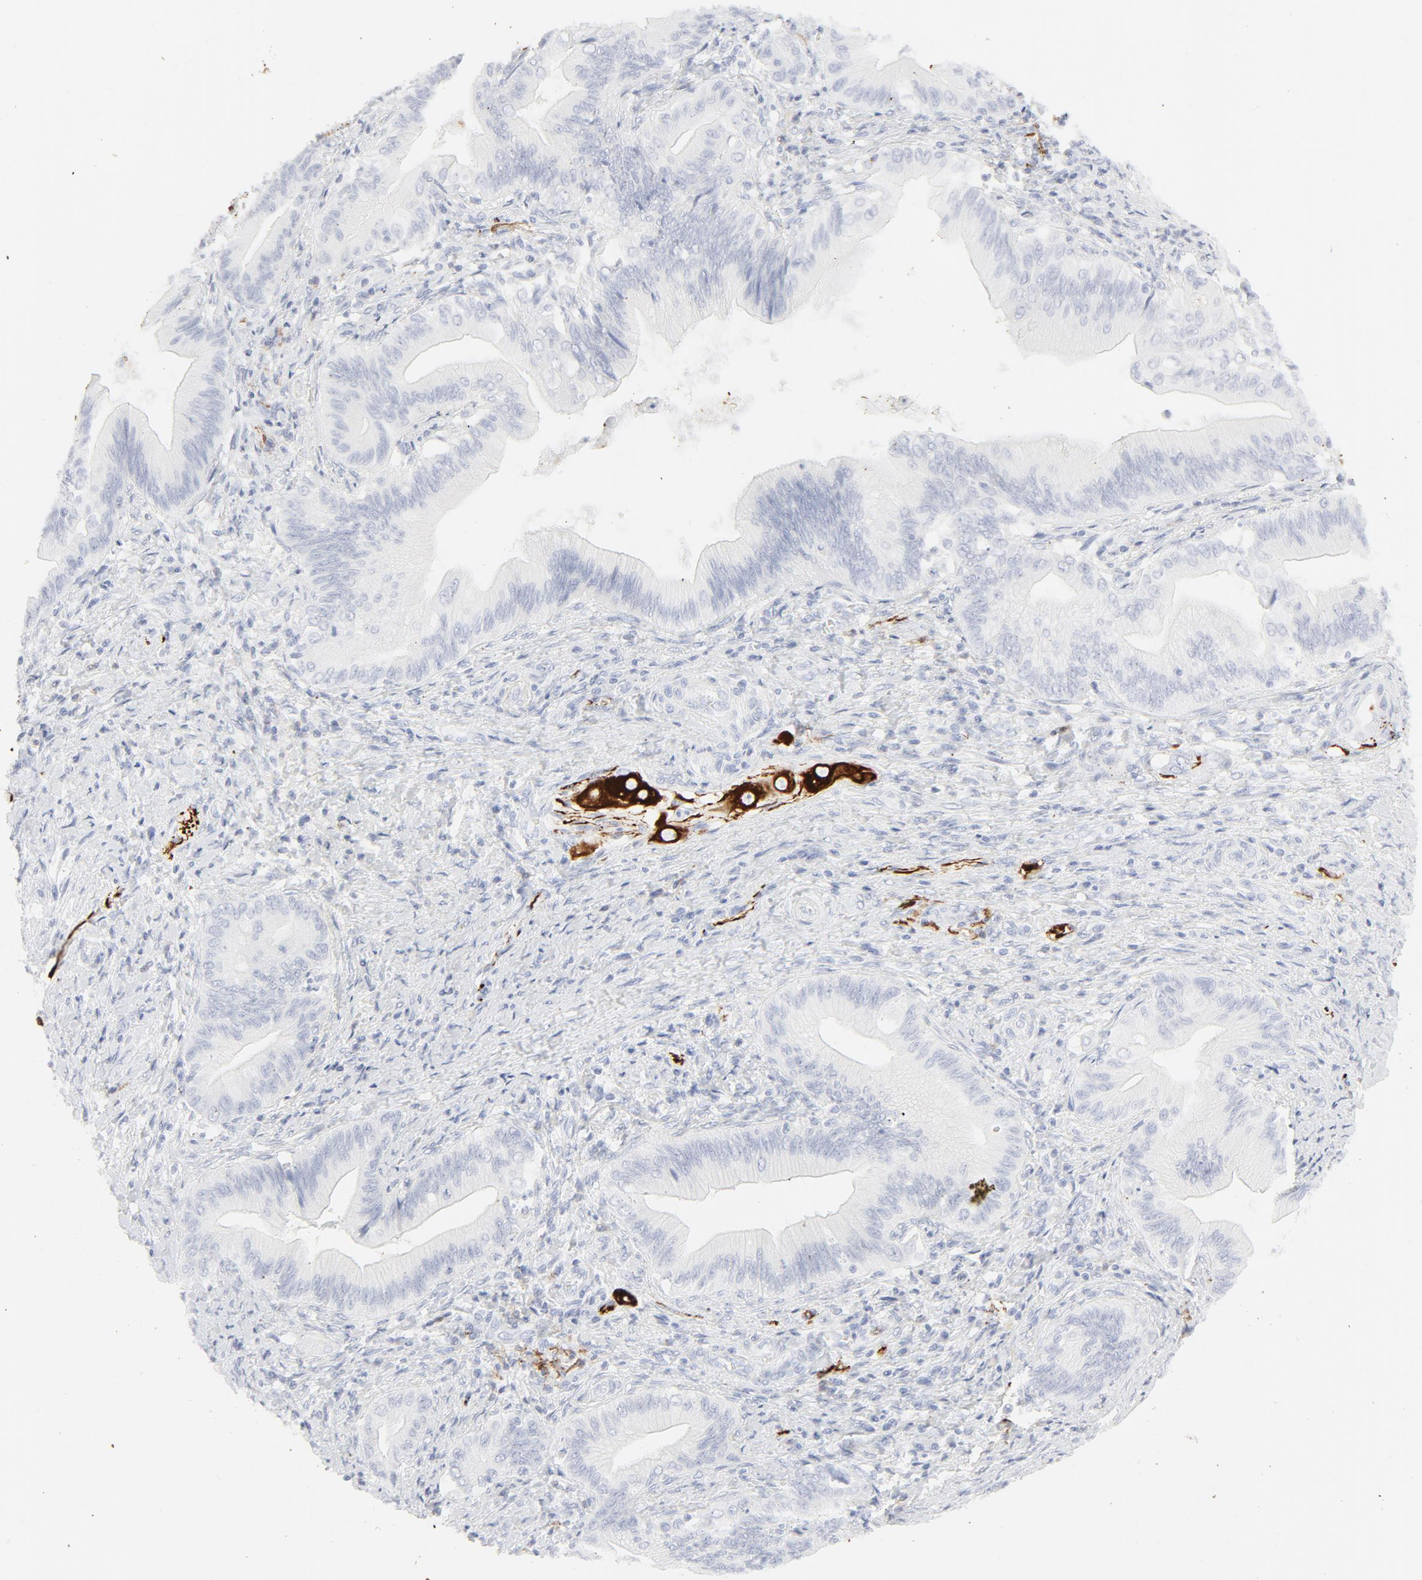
{"staining": {"intensity": "negative", "quantity": "none", "location": "none"}, "tissue": "liver cancer", "cell_type": "Tumor cells", "image_type": "cancer", "snomed": [{"axis": "morphology", "description": "Cholangiocarcinoma"}, {"axis": "topography", "description": "Liver"}], "caption": "A histopathology image of human cholangiocarcinoma (liver) is negative for staining in tumor cells.", "gene": "CCR7", "patient": {"sex": "male", "age": 58}}